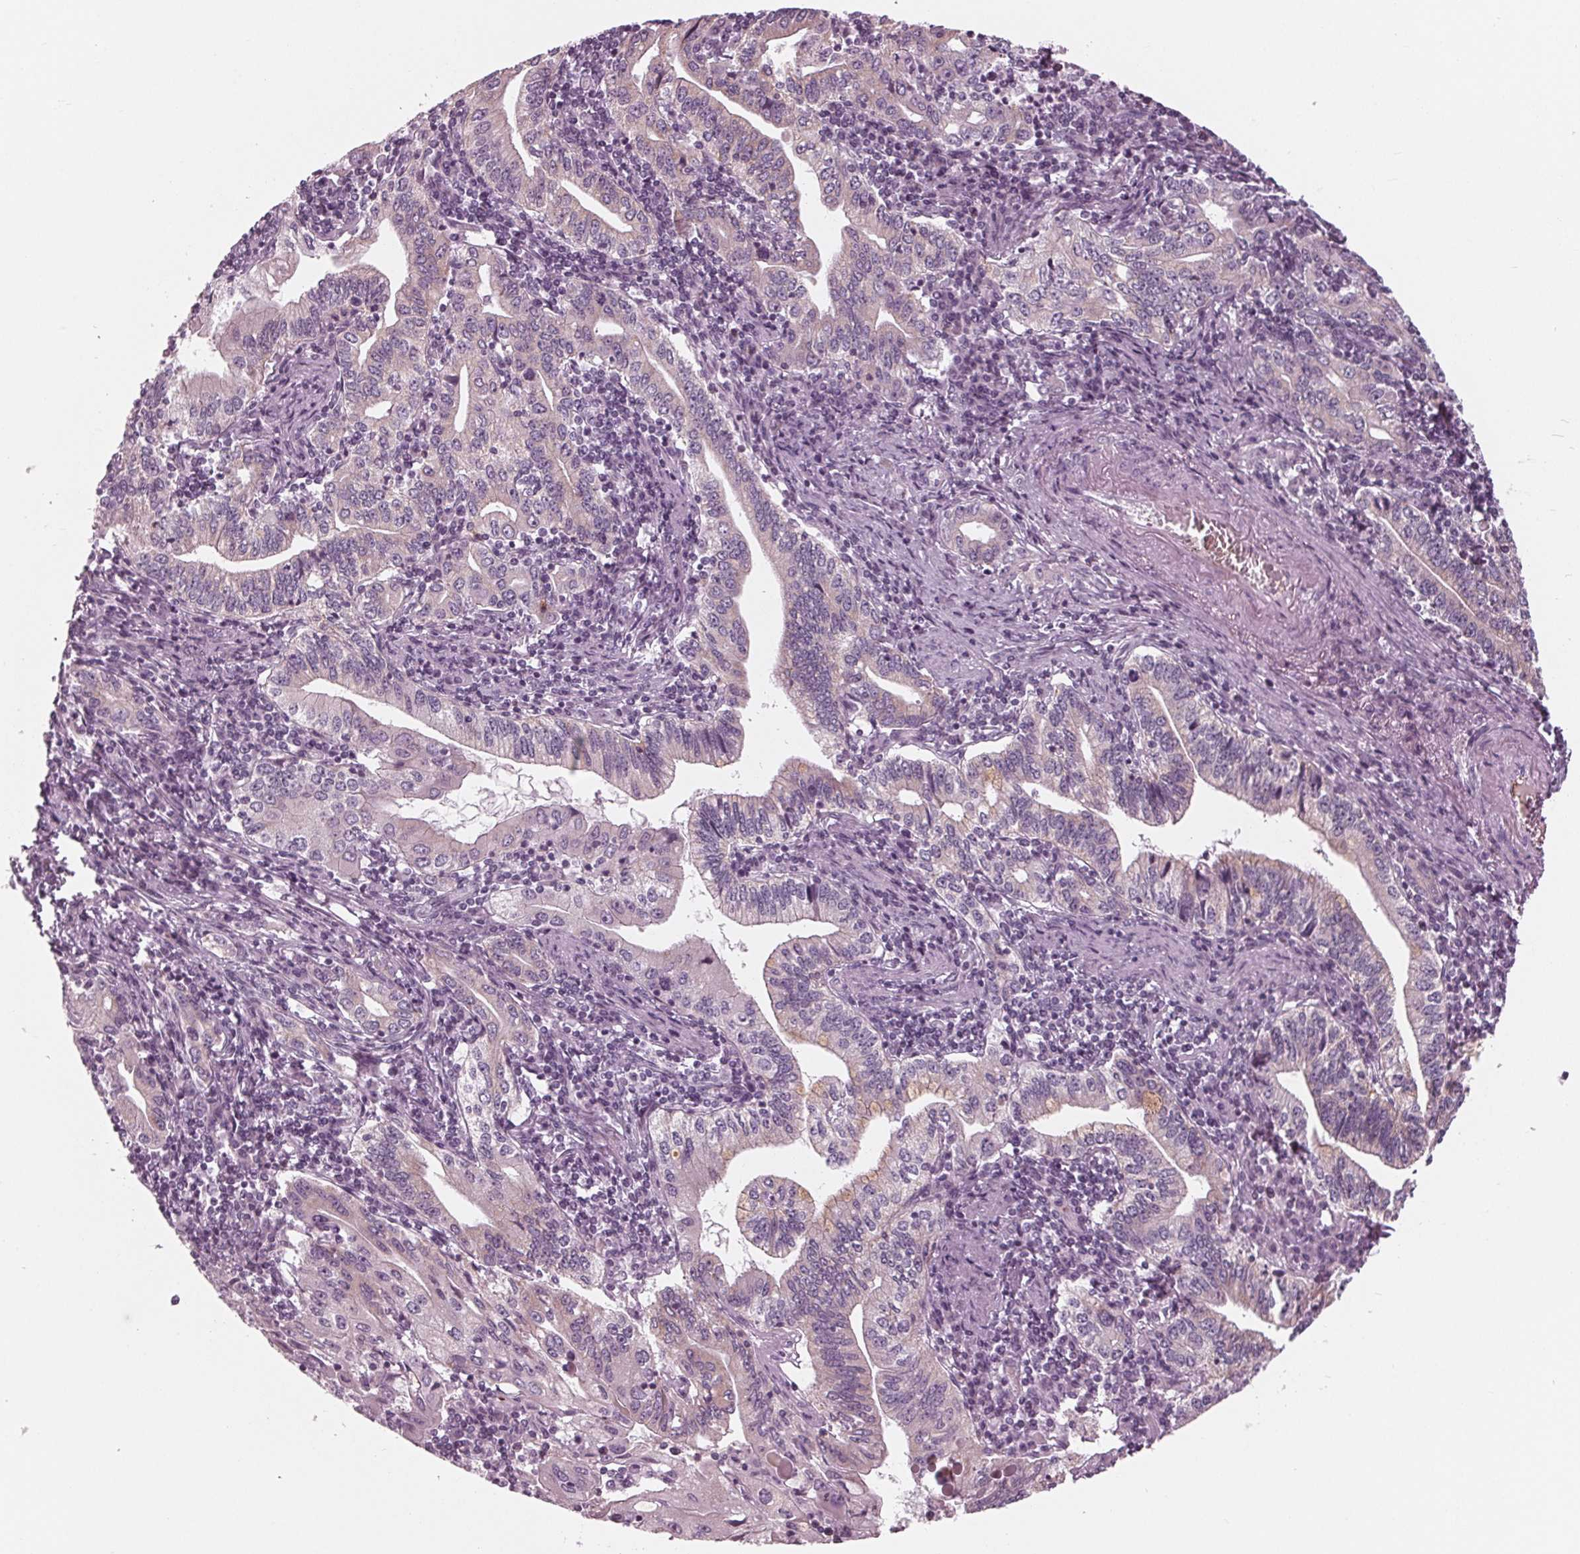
{"staining": {"intensity": "negative", "quantity": "none", "location": "none"}, "tissue": "stomach cancer", "cell_type": "Tumor cells", "image_type": "cancer", "snomed": [{"axis": "morphology", "description": "Adenocarcinoma, NOS"}, {"axis": "topography", "description": "Stomach, lower"}], "caption": "DAB immunohistochemical staining of human stomach cancer (adenocarcinoma) demonstrates no significant staining in tumor cells.", "gene": "CLN6", "patient": {"sex": "female", "age": 72}}